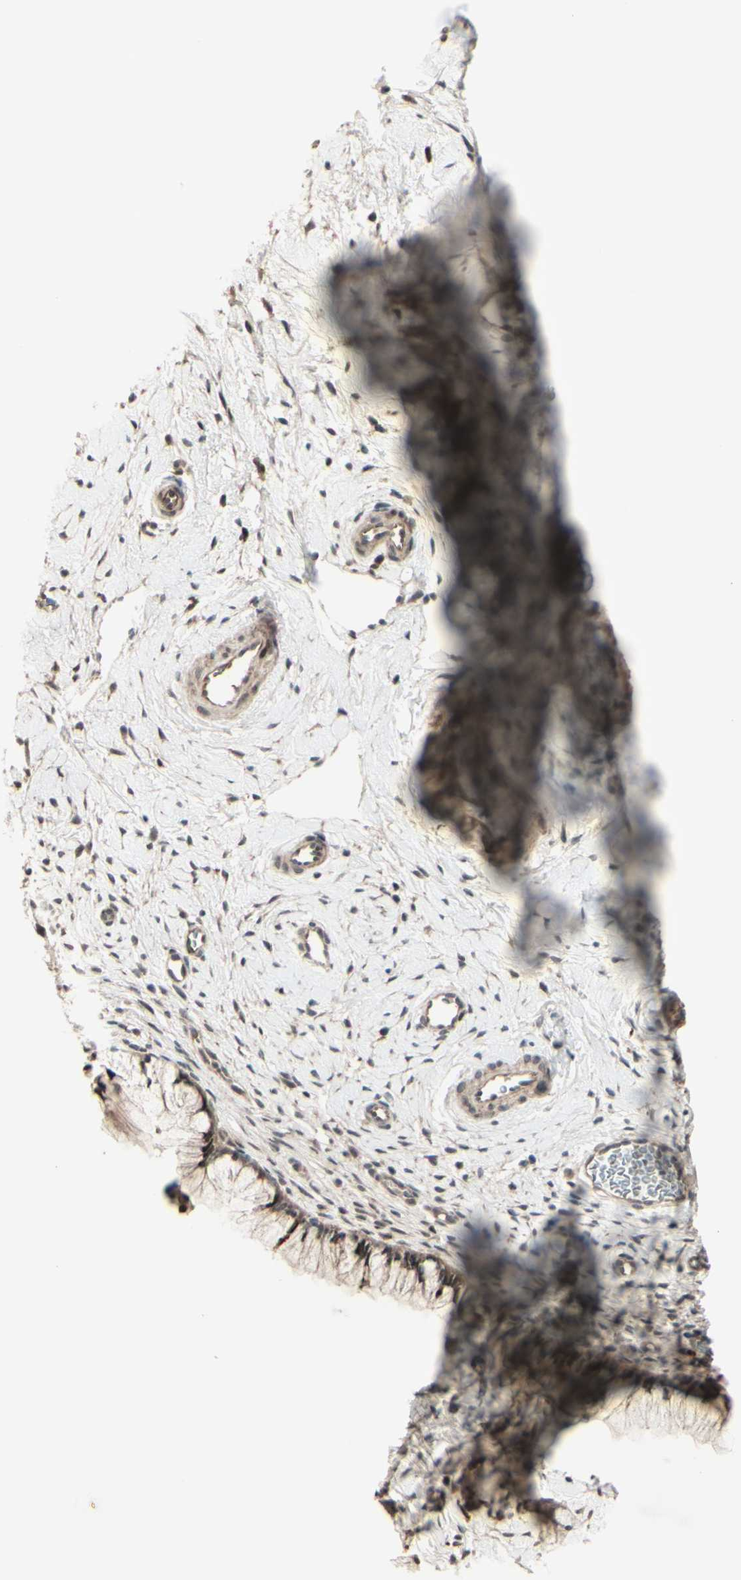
{"staining": {"intensity": "strong", "quantity": ">75%", "location": "cytoplasmic/membranous,nuclear"}, "tissue": "cervix", "cell_type": "Glandular cells", "image_type": "normal", "snomed": [{"axis": "morphology", "description": "Normal tissue, NOS"}, {"axis": "topography", "description": "Cervix"}], "caption": "Glandular cells show strong cytoplasmic/membranous,nuclear staining in approximately >75% of cells in normal cervix.", "gene": "MLF2", "patient": {"sex": "female", "age": 65}}